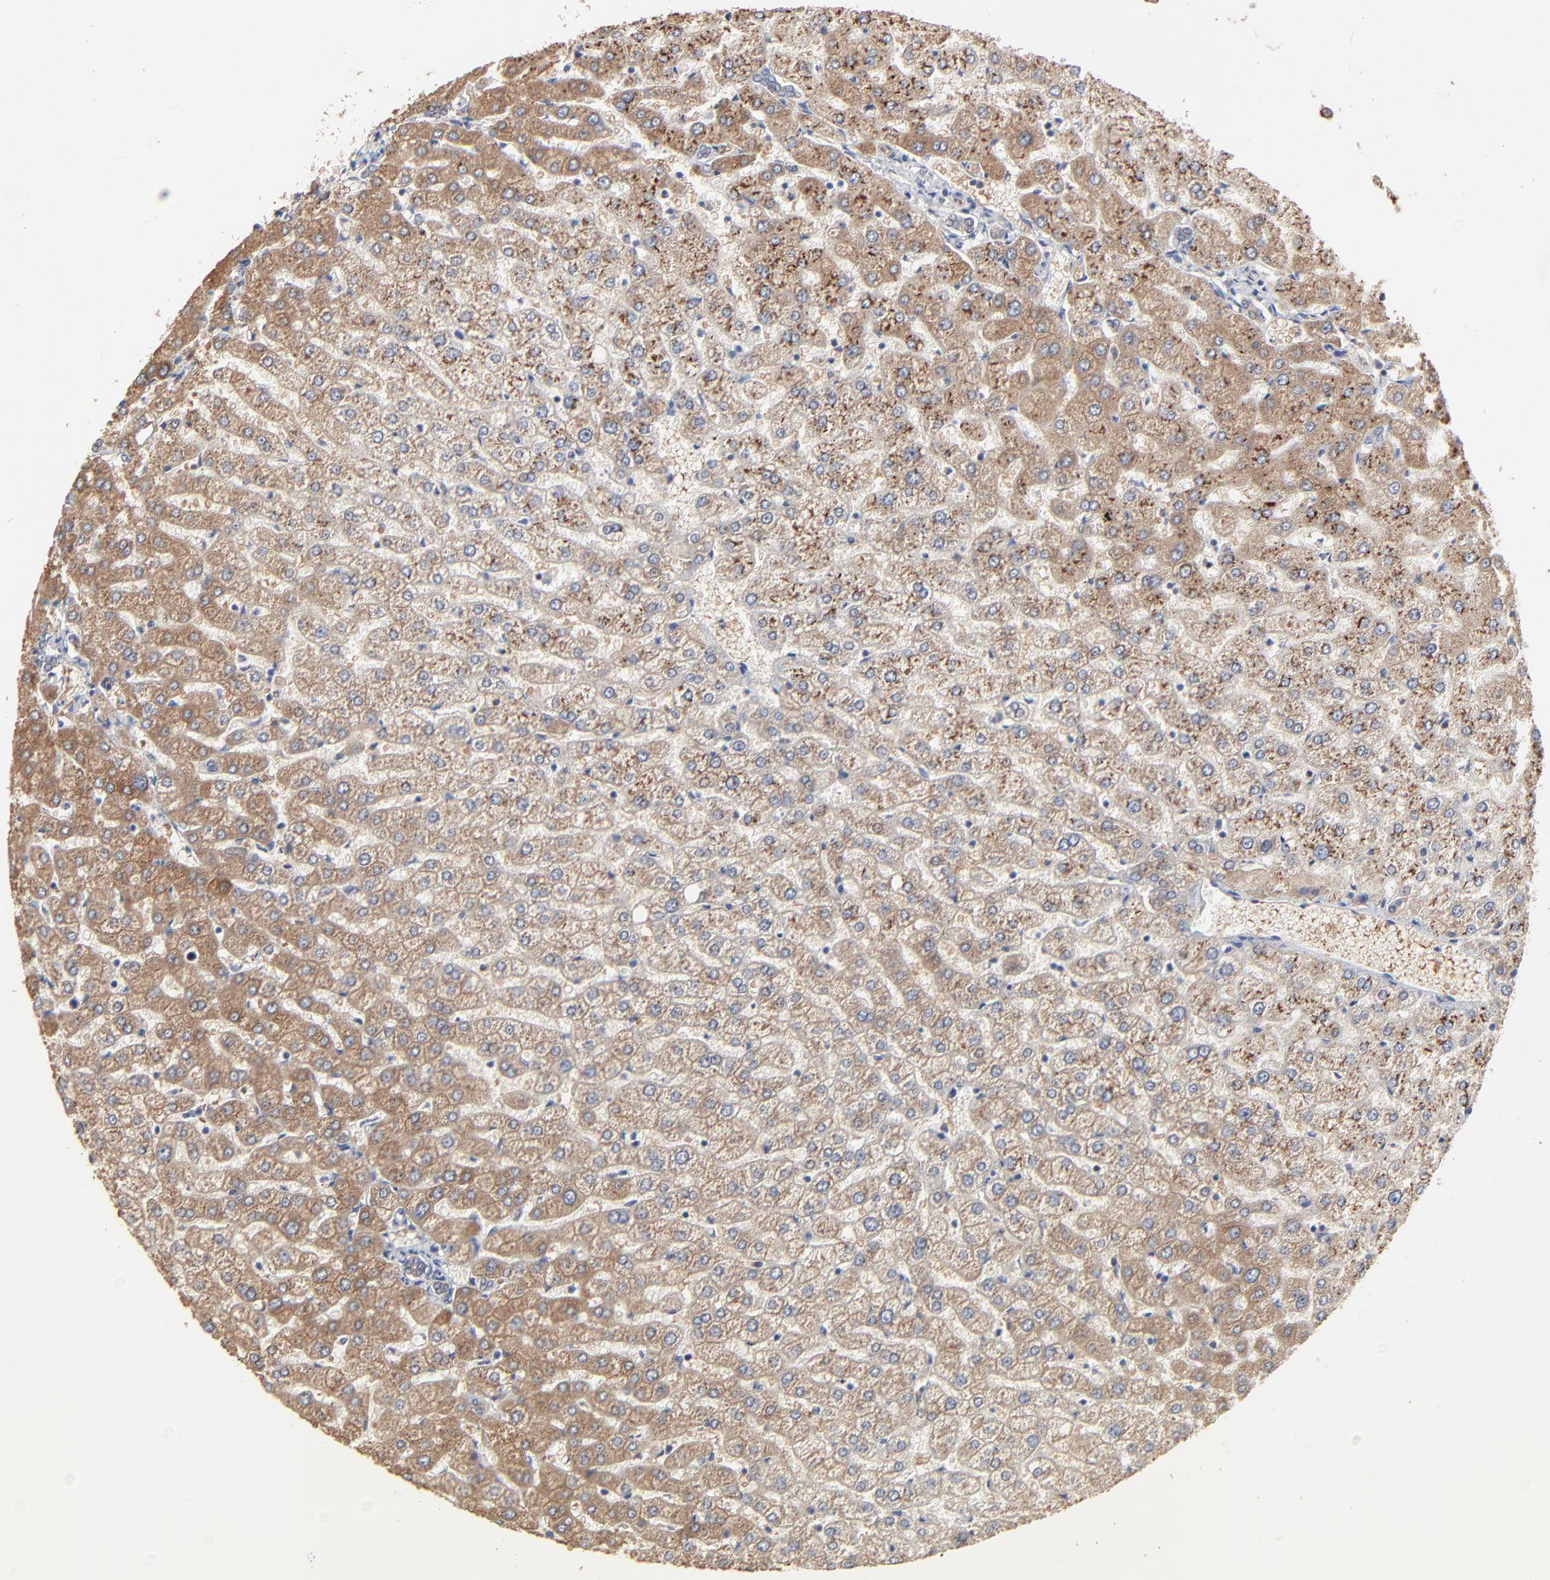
{"staining": {"intensity": "weak", "quantity": ">75%", "location": "cytoplasmic/membranous"}, "tissue": "liver", "cell_type": "Cholangiocytes", "image_type": "normal", "snomed": [{"axis": "morphology", "description": "Normal tissue, NOS"}, {"axis": "morphology", "description": "Fibrosis, NOS"}, {"axis": "topography", "description": "Liver"}], "caption": "Benign liver demonstrates weak cytoplasmic/membranous positivity in about >75% of cholangiocytes, visualized by immunohistochemistry.", "gene": "FANCB", "patient": {"sex": "female", "age": 29}}